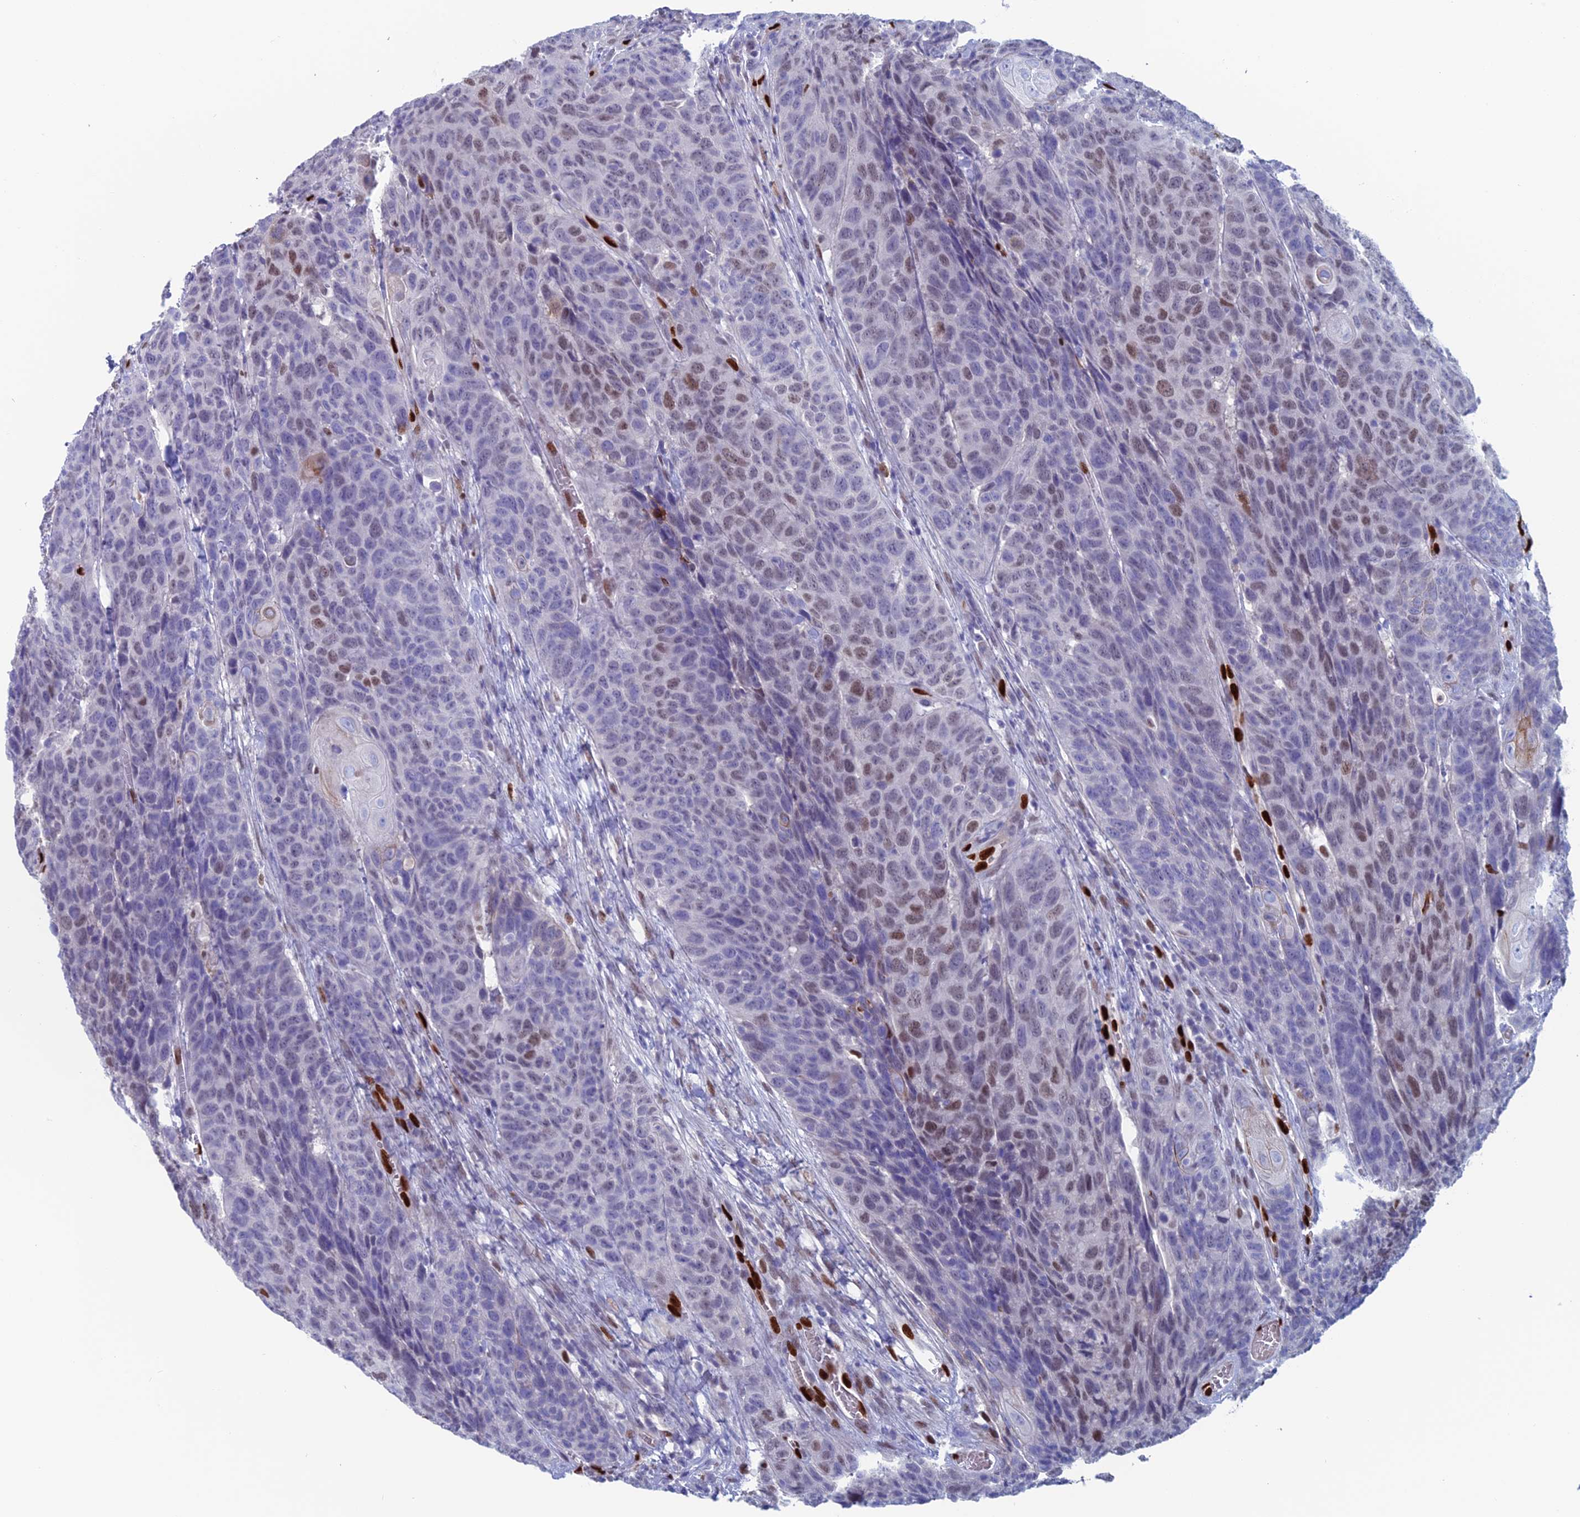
{"staining": {"intensity": "moderate", "quantity": "25%-75%", "location": "nuclear"}, "tissue": "head and neck cancer", "cell_type": "Tumor cells", "image_type": "cancer", "snomed": [{"axis": "morphology", "description": "Squamous cell carcinoma, NOS"}, {"axis": "topography", "description": "Head-Neck"}], "caption": "Immunohistochemistry image of head and neck squamous cell carcinoma stained for a protein (brown), which displays medium levels of moderate nuclear expression in about 25%-75% of tumor cells.", "gene": "NOL4L", "patient": {"sex": "male", "age": 66}}